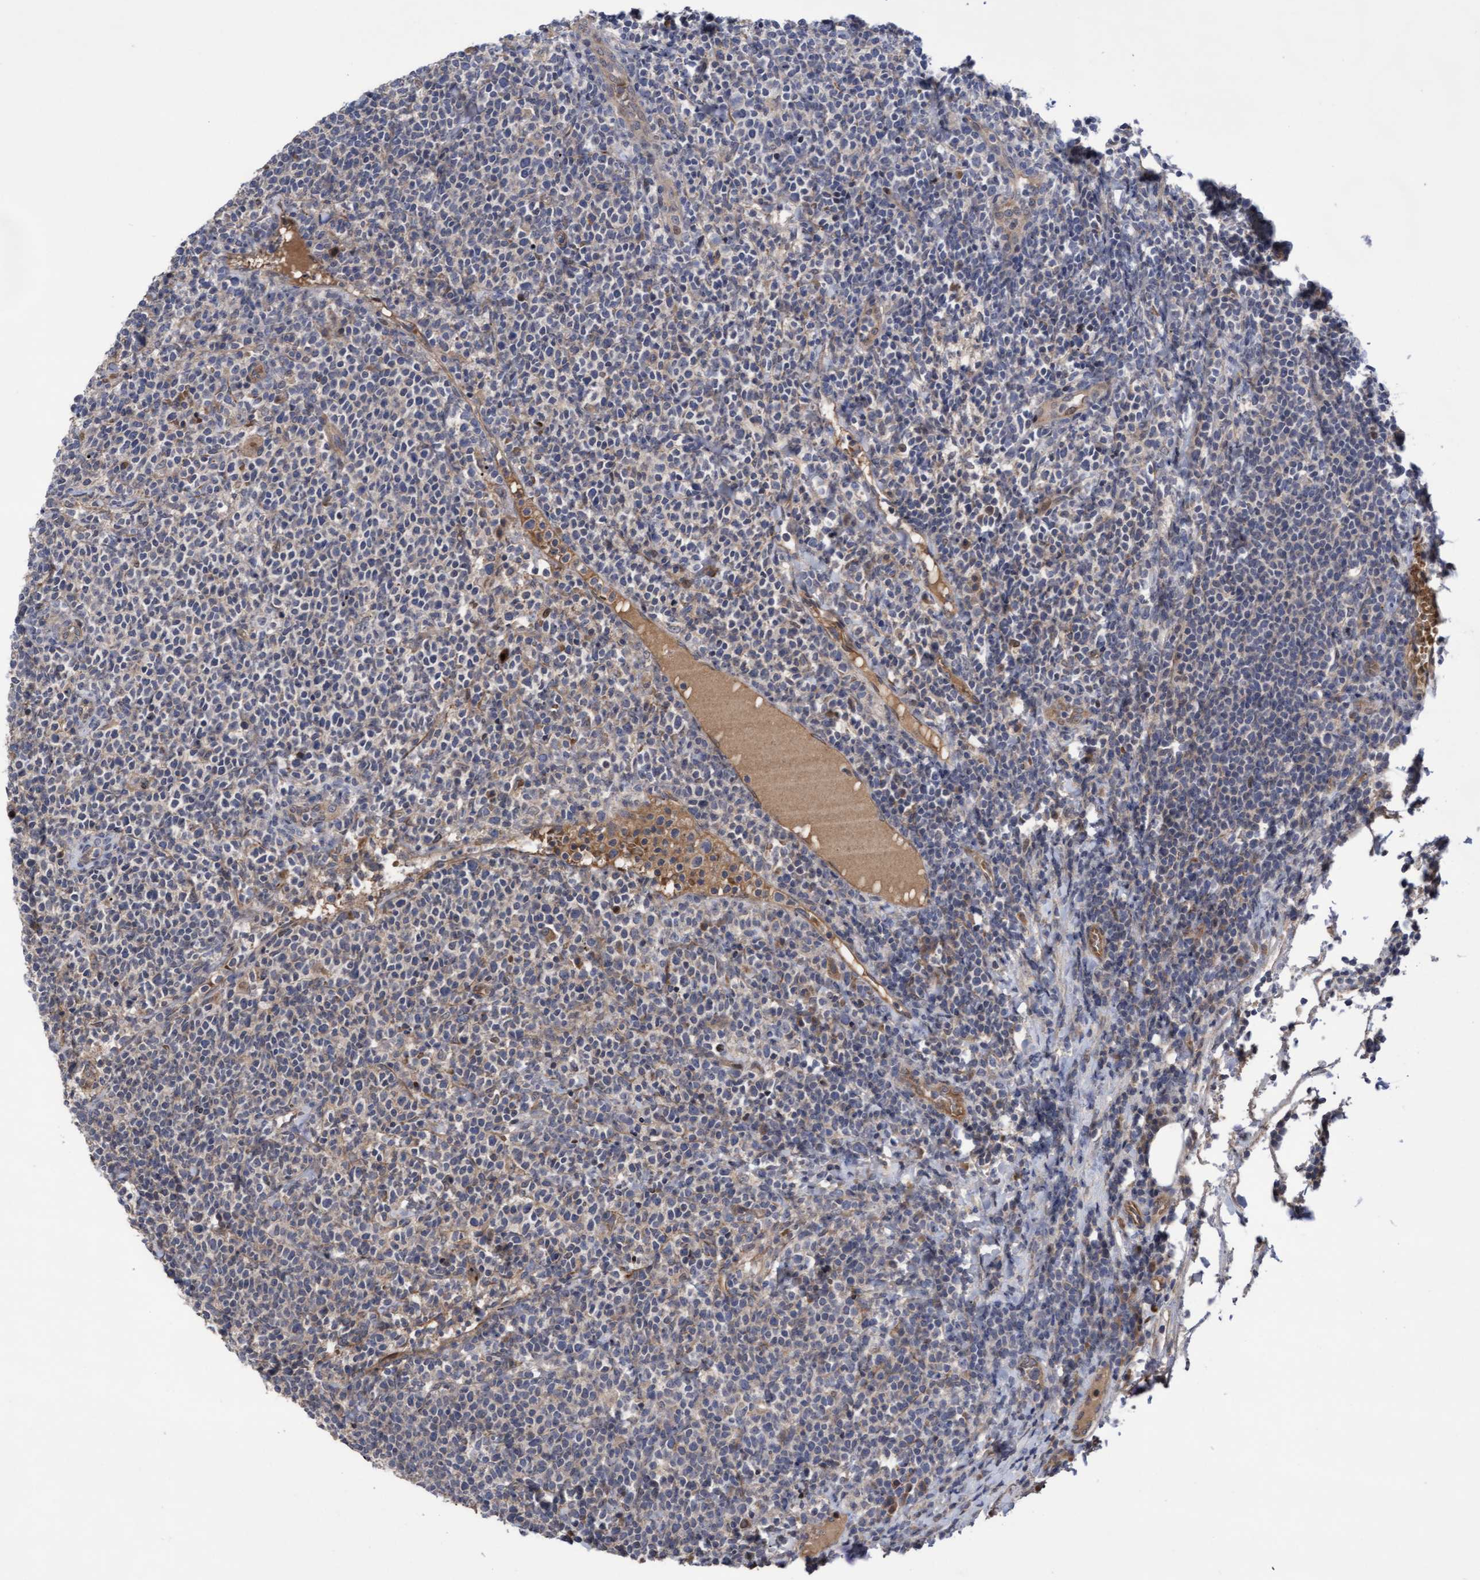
{"staining": {"intensity": "negative", "quantity": "none", "location": "none"}, "tissue": "lymphoma", "cell_type": "Tumor cells", "image_type": "cancer", "snomed": [{"axis": "morphology", "description": "Malignant lymphoma, non-Hodgkin's type, High grade"}, {"axis": "topography", "description": "Lymph node"}], "caption": "The photomicrograph exhibits no significant positivity in tumor cells of lymphoma.", "gene": "COBL", "patient": {"sex": "male", "age": 61}}